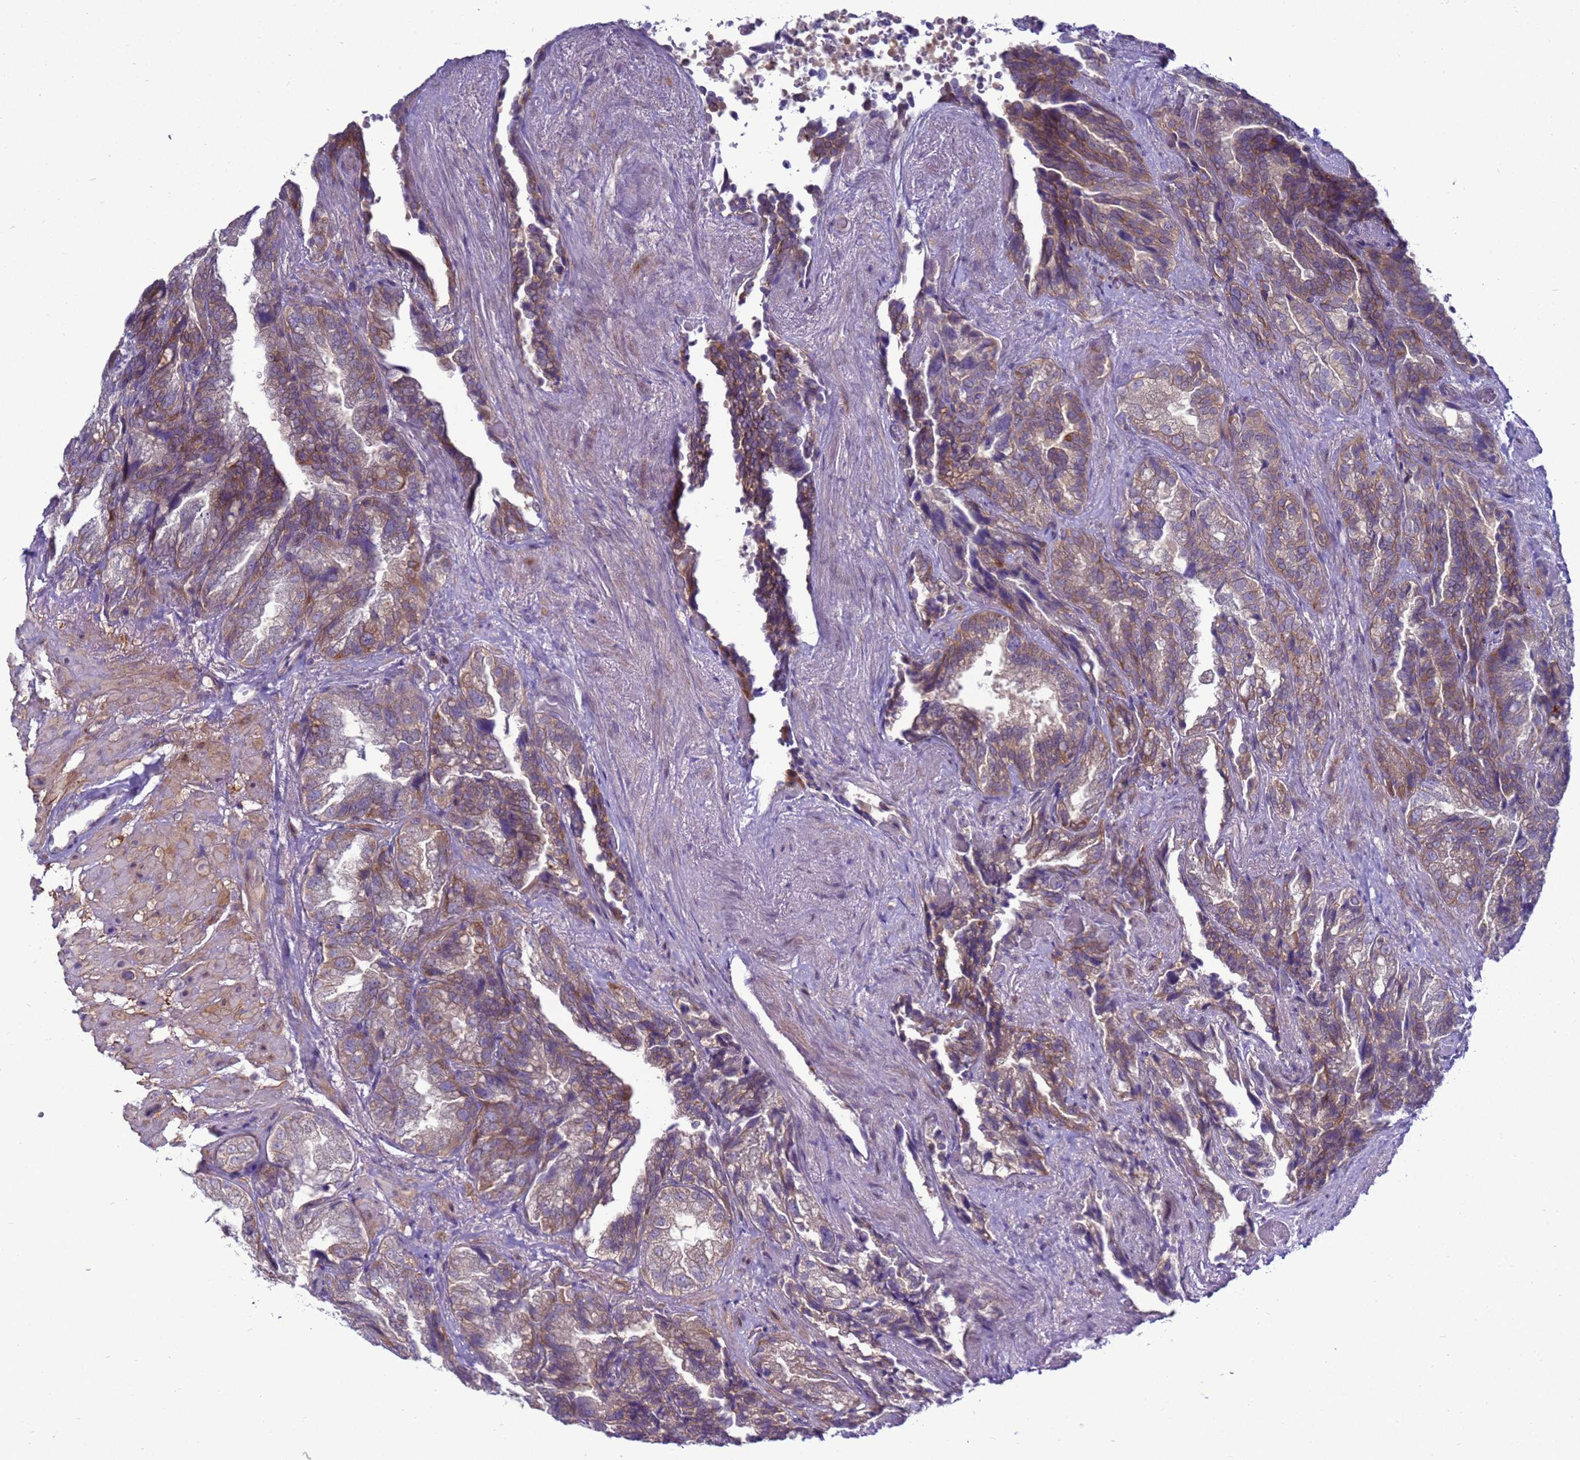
{"staining": {"intensity": "moderate", "quantity": ">75%", "location": "cytoplasmic/membranous"}, "tissue": "seminal vesicle", "cell_type": "Glandular cells", "image_type": "normal", "snomed": [{"axis": "morphology", "description": "Normal tissue, NOS"}, {"axis": "topography", "description": "Seminal veicle"}, {"axis": "topography", "description": "Peripheral nerve tissue"}], "caption": "Protein analysis of unremarkable seminal vesicle shows moderate cytoplasmic/membranous staining in approximately >75% of glandular cells. The staining is performed using DAB (3,3'-diaminobenzidine) brown chromogen to label protein expression. The nuclei are counter-stained blue using hematoxylin.", "gene": "MON1B", "patient": {"sex": "male", "age": 63}}